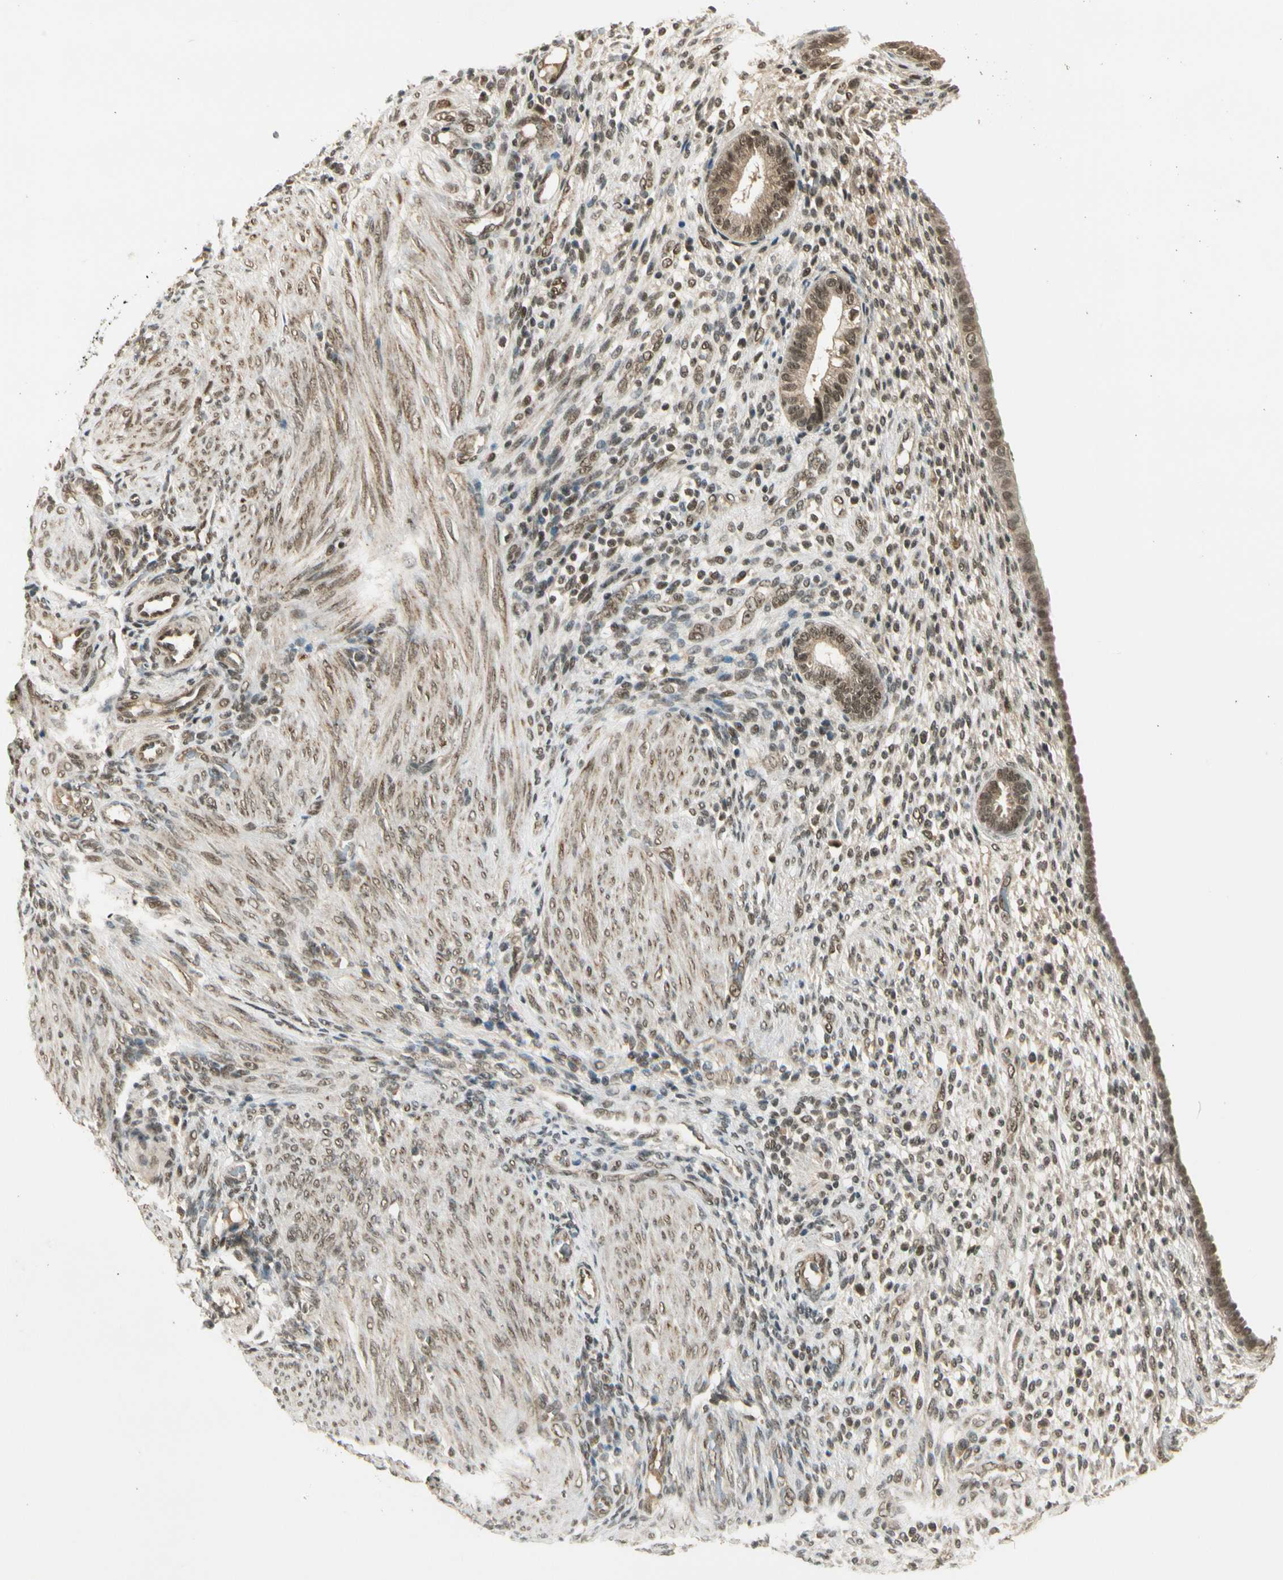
{"staining": {"intensity": "moderate", "quantity": "25%-75%", "location": "nuclear"}, "tissue": "endometrium", "cell_type": "Cells in endometrial stroma", "image_type": "normal", "snomed": [{"axis": "morphology", "description": "Normal tissue, NOS"}, {"axis": "topography", "description": "Endometrium"}], "caption": "An immunohistochemistry (IHC) micrograph of normal tissue is shown. Protein staining in brown highlights moderate nuclear positivity in endometrium within cells in endometrial stroma.", "gene": "ZNF135", "patient": {"sex": "female", "age": 72}}